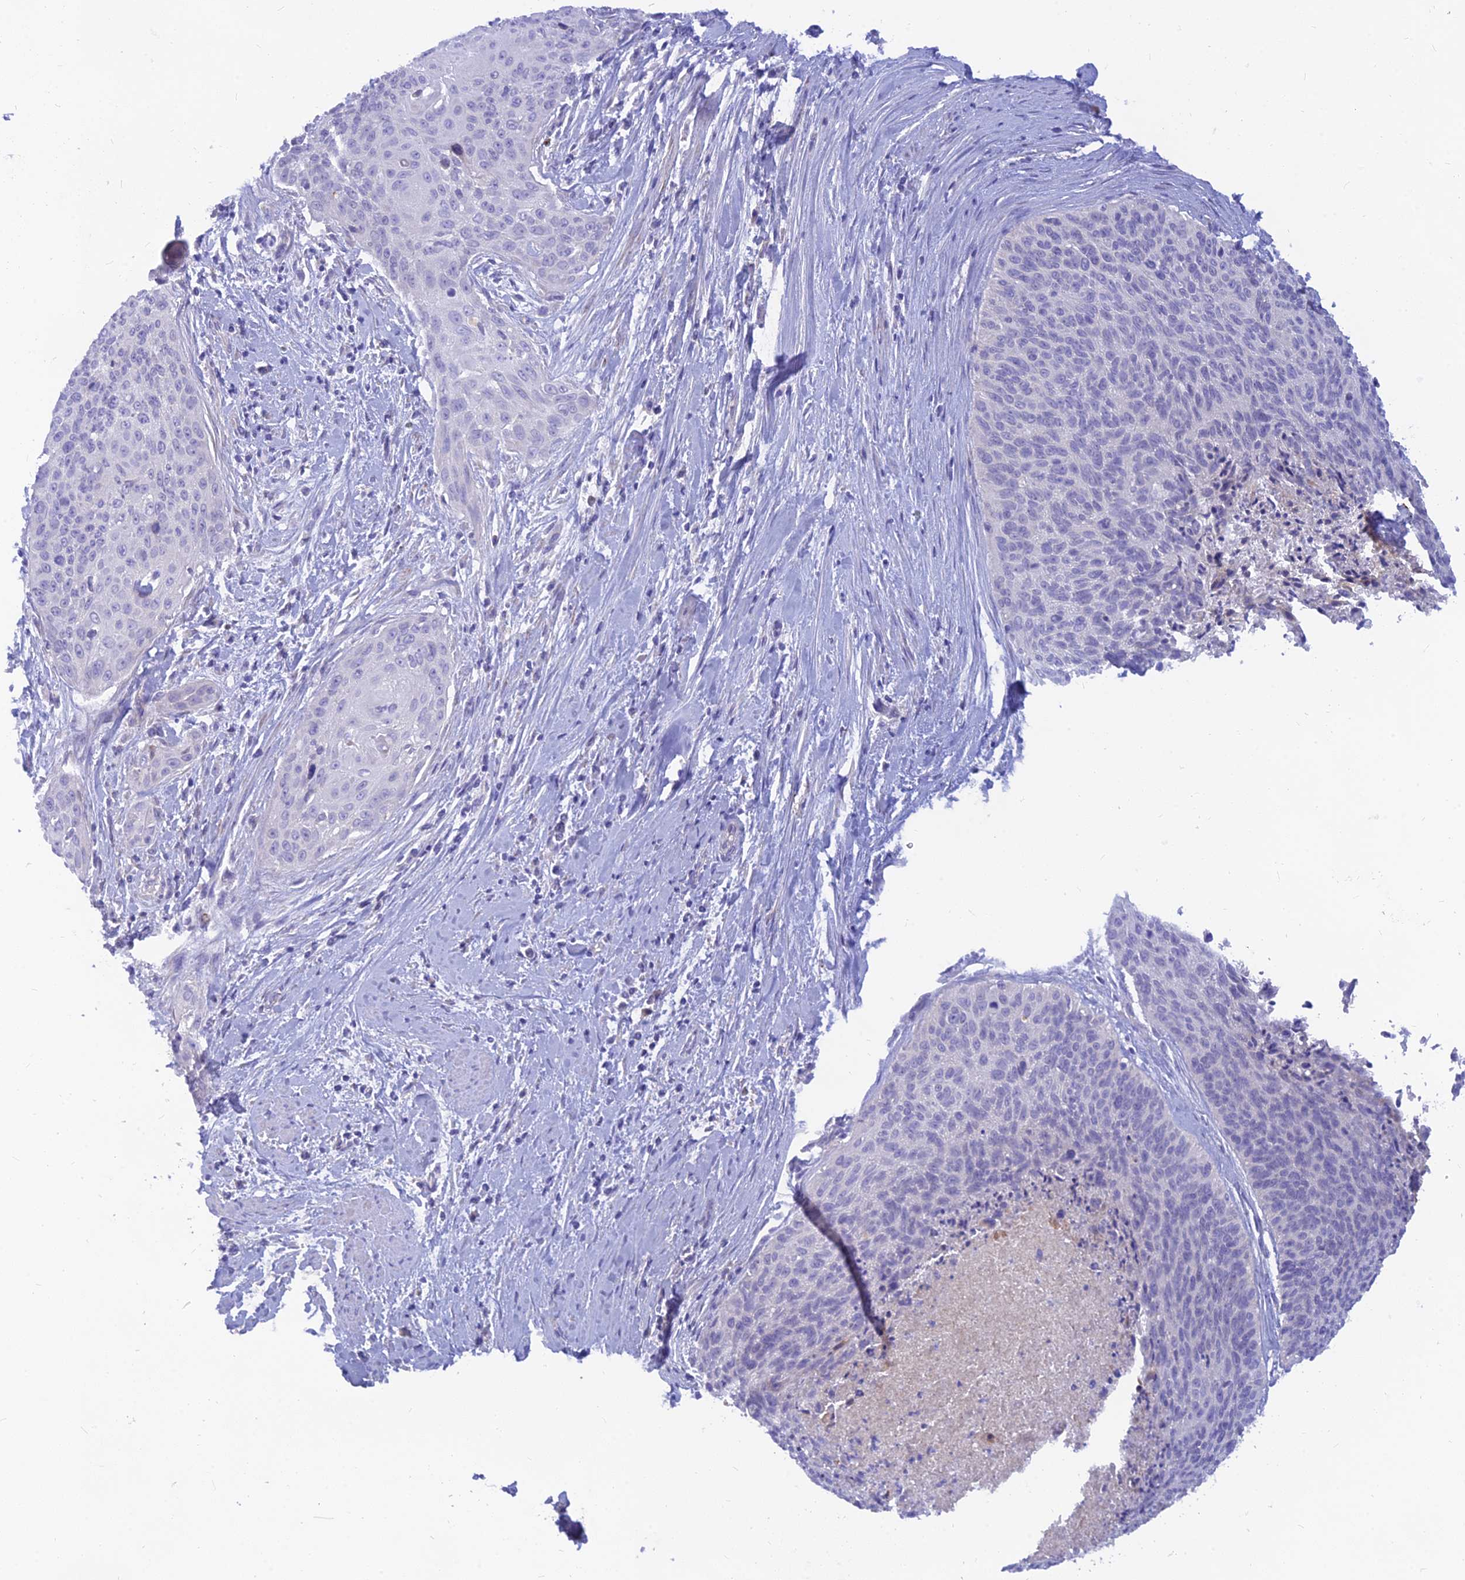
{"staining": {"intensity": "negative", "quantity": "none", "location": "none"}, "tissue": "cervical cancer", "cell_type": "Tumor cells", "image_type": "cancer", "snomed": [{"axis": "morphology", "description": "Squamous cell carcinoma, NOS"}, {"axis": "topography", "description": "Cervix"}], "caption": "The photomicrograph demonstrates no staining of tumor cells in cervical cancer.", "gene": "TMEM30B", "patient": {"sex": "female", "age": 55}}